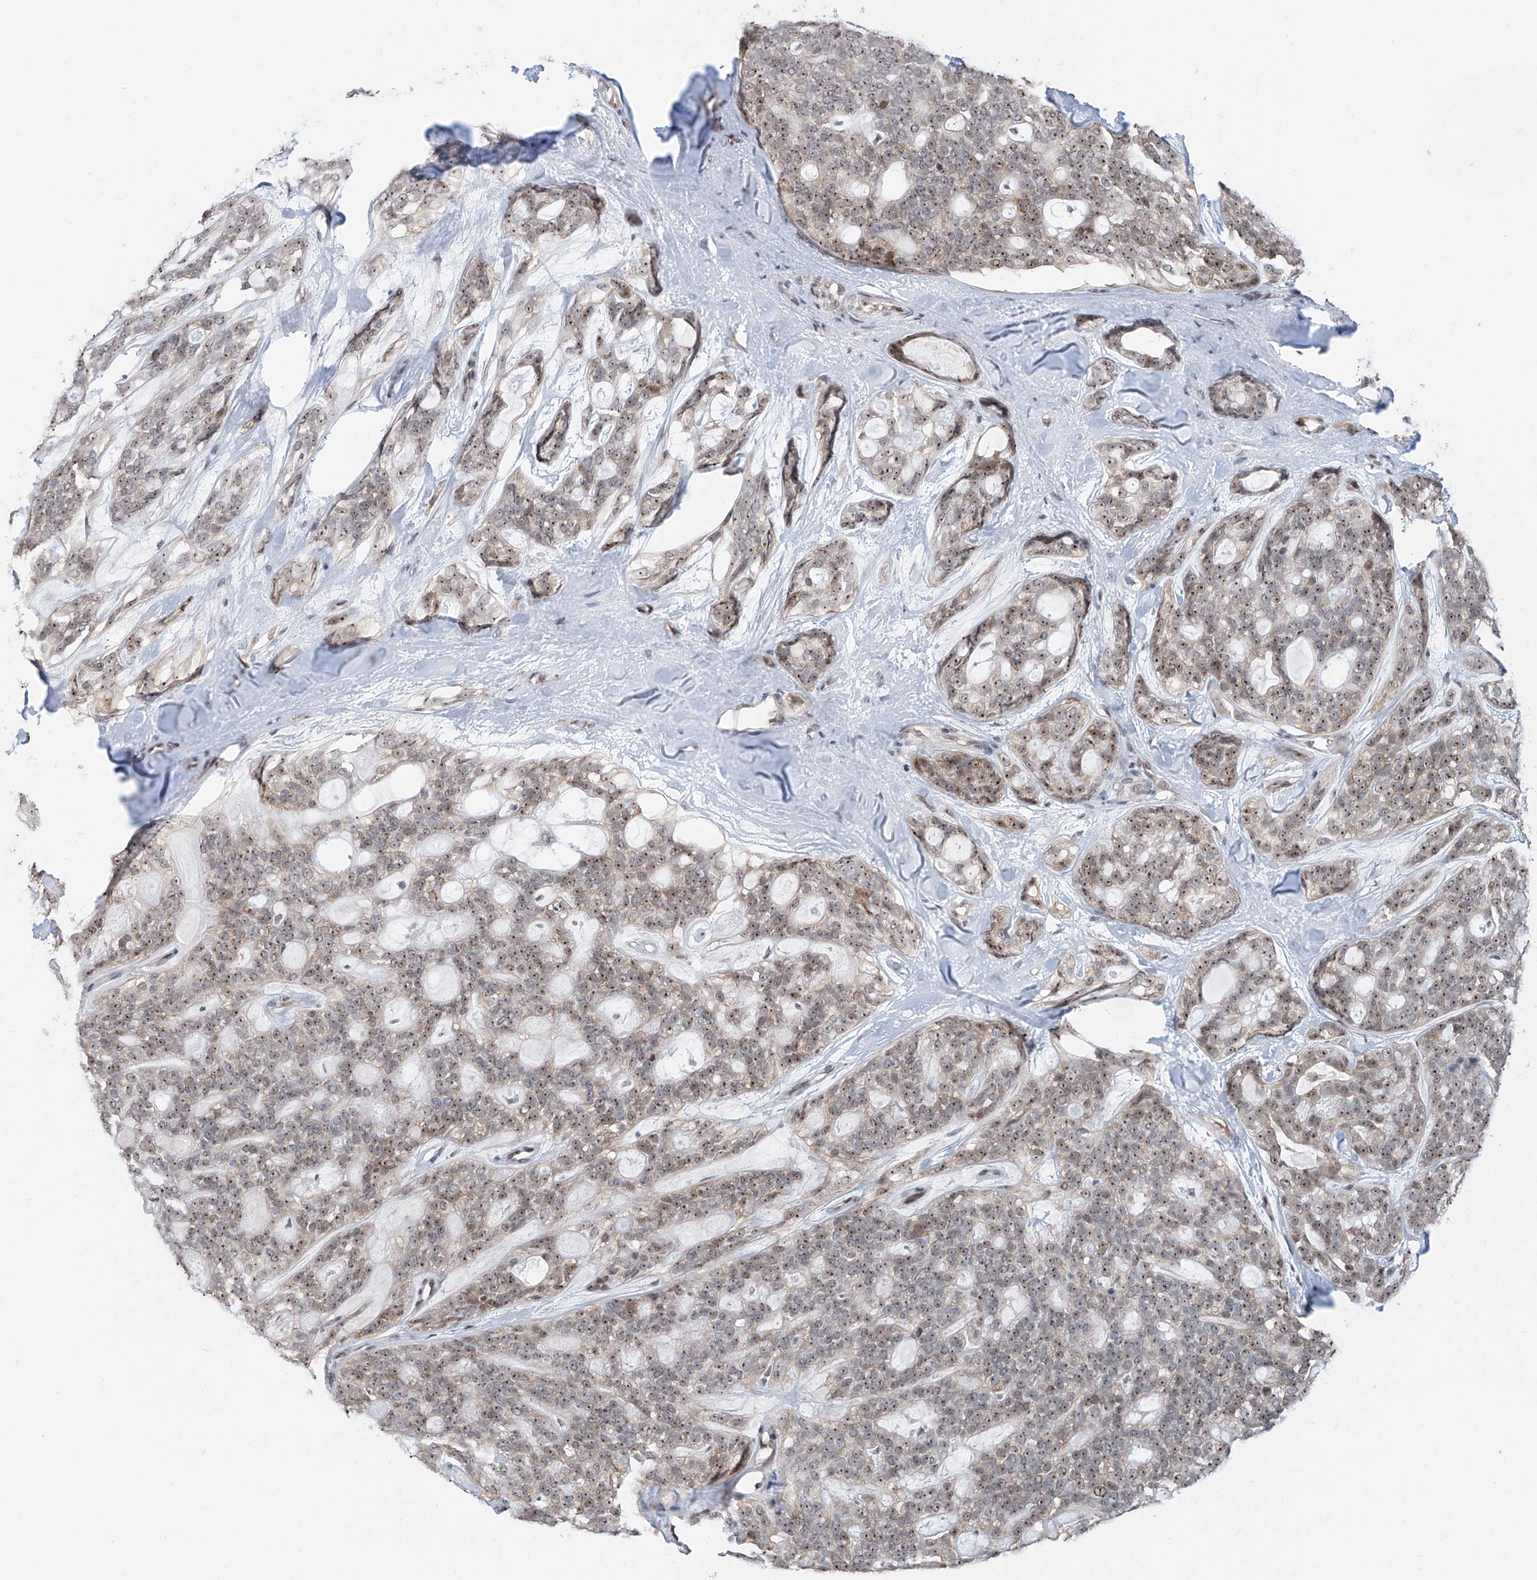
{"staining": {"intensity": "moderate", "quantity": ">75%", "location": "nuclear"}, "tissue": "head and neck cancer", "cell_type": "Tumor cells", "image_type": "cancer", "snomed": [{"axis": "morphology", "description": "Adenocarcinoma, NOS"}, {"axis": "topography", "description": "Head-Neck"}], "caption": "This image displays immunohistochemistry staining of human head and neck cancer (adenocarcinoma), with medium moderate nuclear expression in approximately >75% of tumor cells.", "gene": "SDE2", "patient": {"sex": "male", "age": 66}}